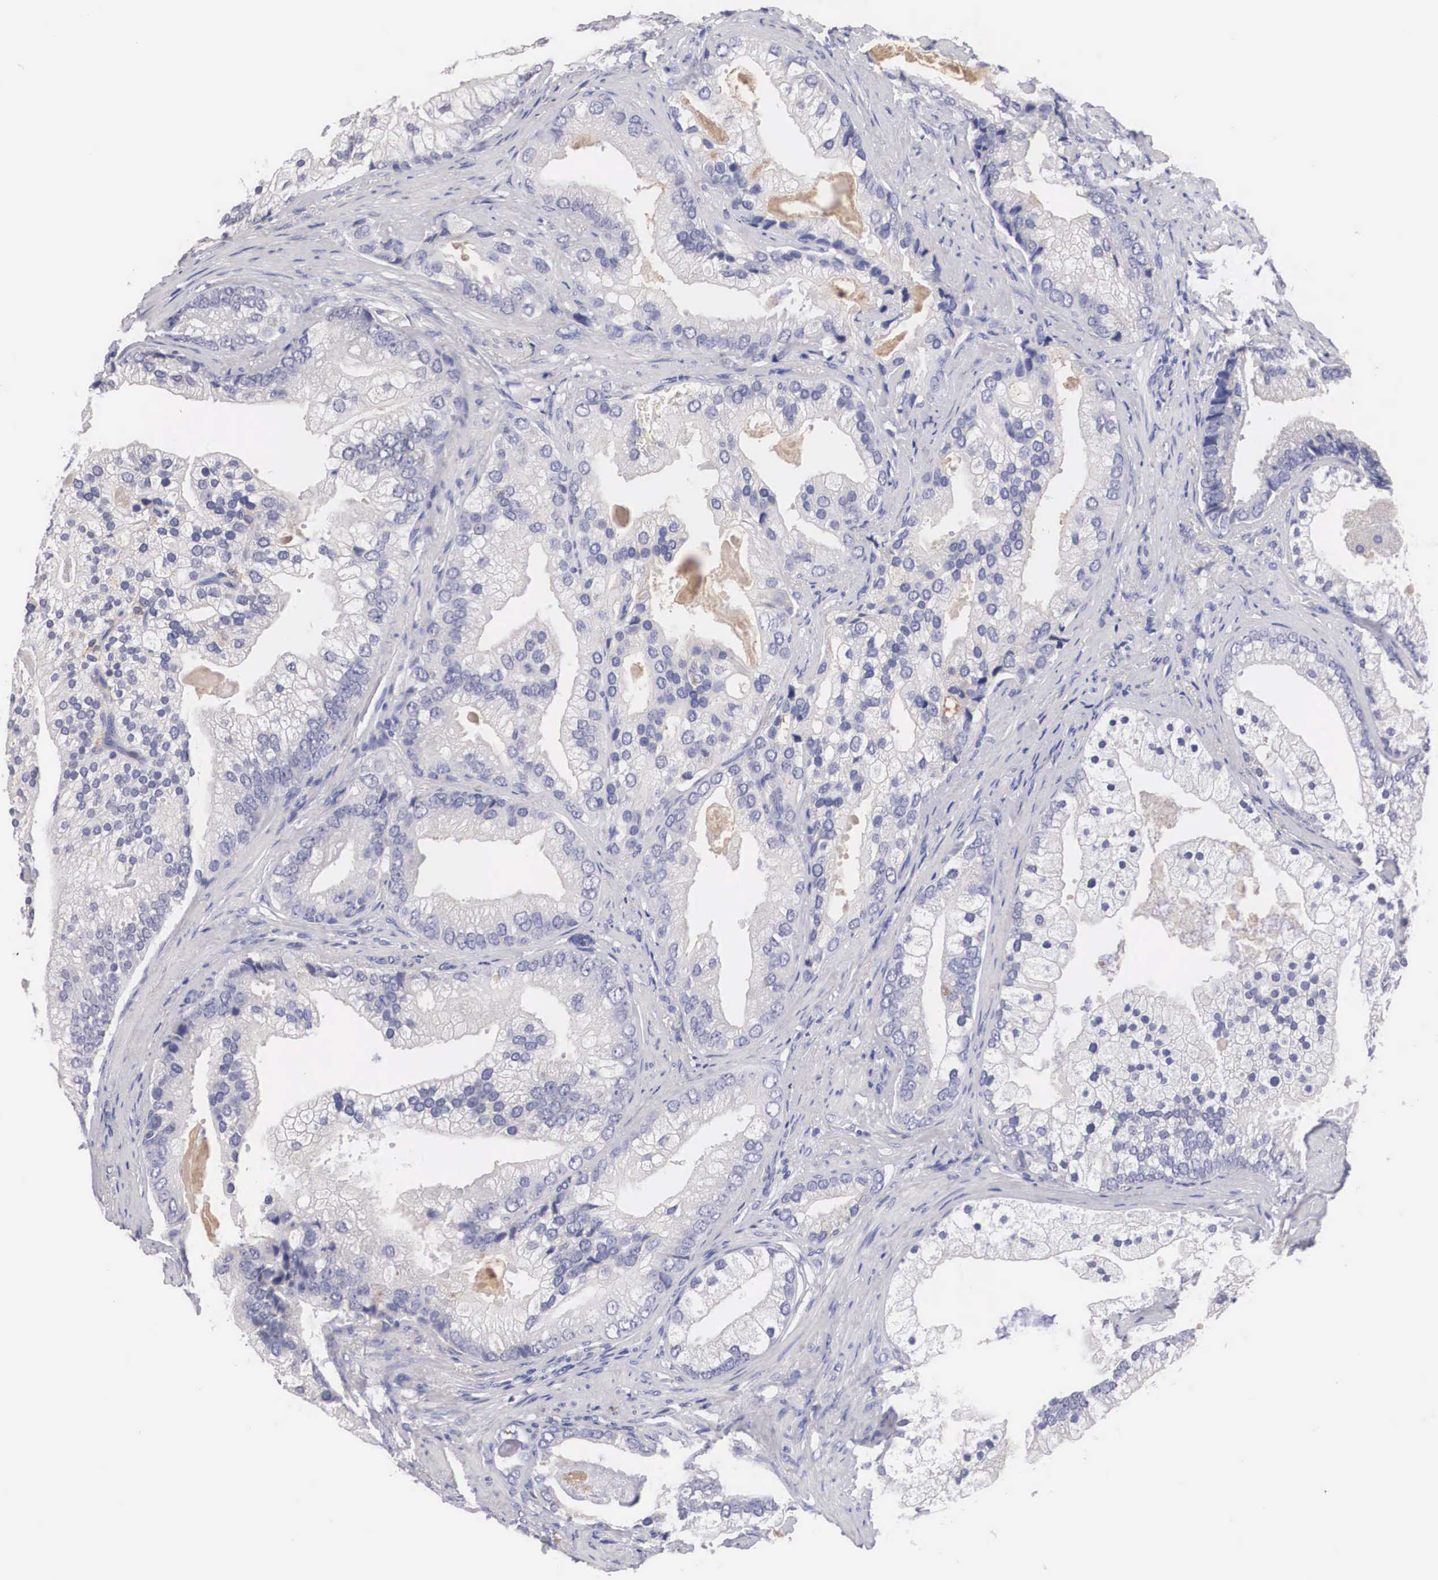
{"staining": {"intensity": "negative", "quantity": "none", "location": "none"}, "tissue": "prostate cancer", "cell_type": "Tumor cells", "image_type": "cancer", "snomed": [{"axis": "morphology", "description": "Adenocarcinoma, Low grade"}, {"axis": "topography", "description": "Prostate"}], "caption": "Photomicrograph shows no significant protein expression in tumor cells of adenocarcinoma (low-grade) (prostate).", "gene": "ABHD4", "patient": {"sex": "male", "age": 71}}